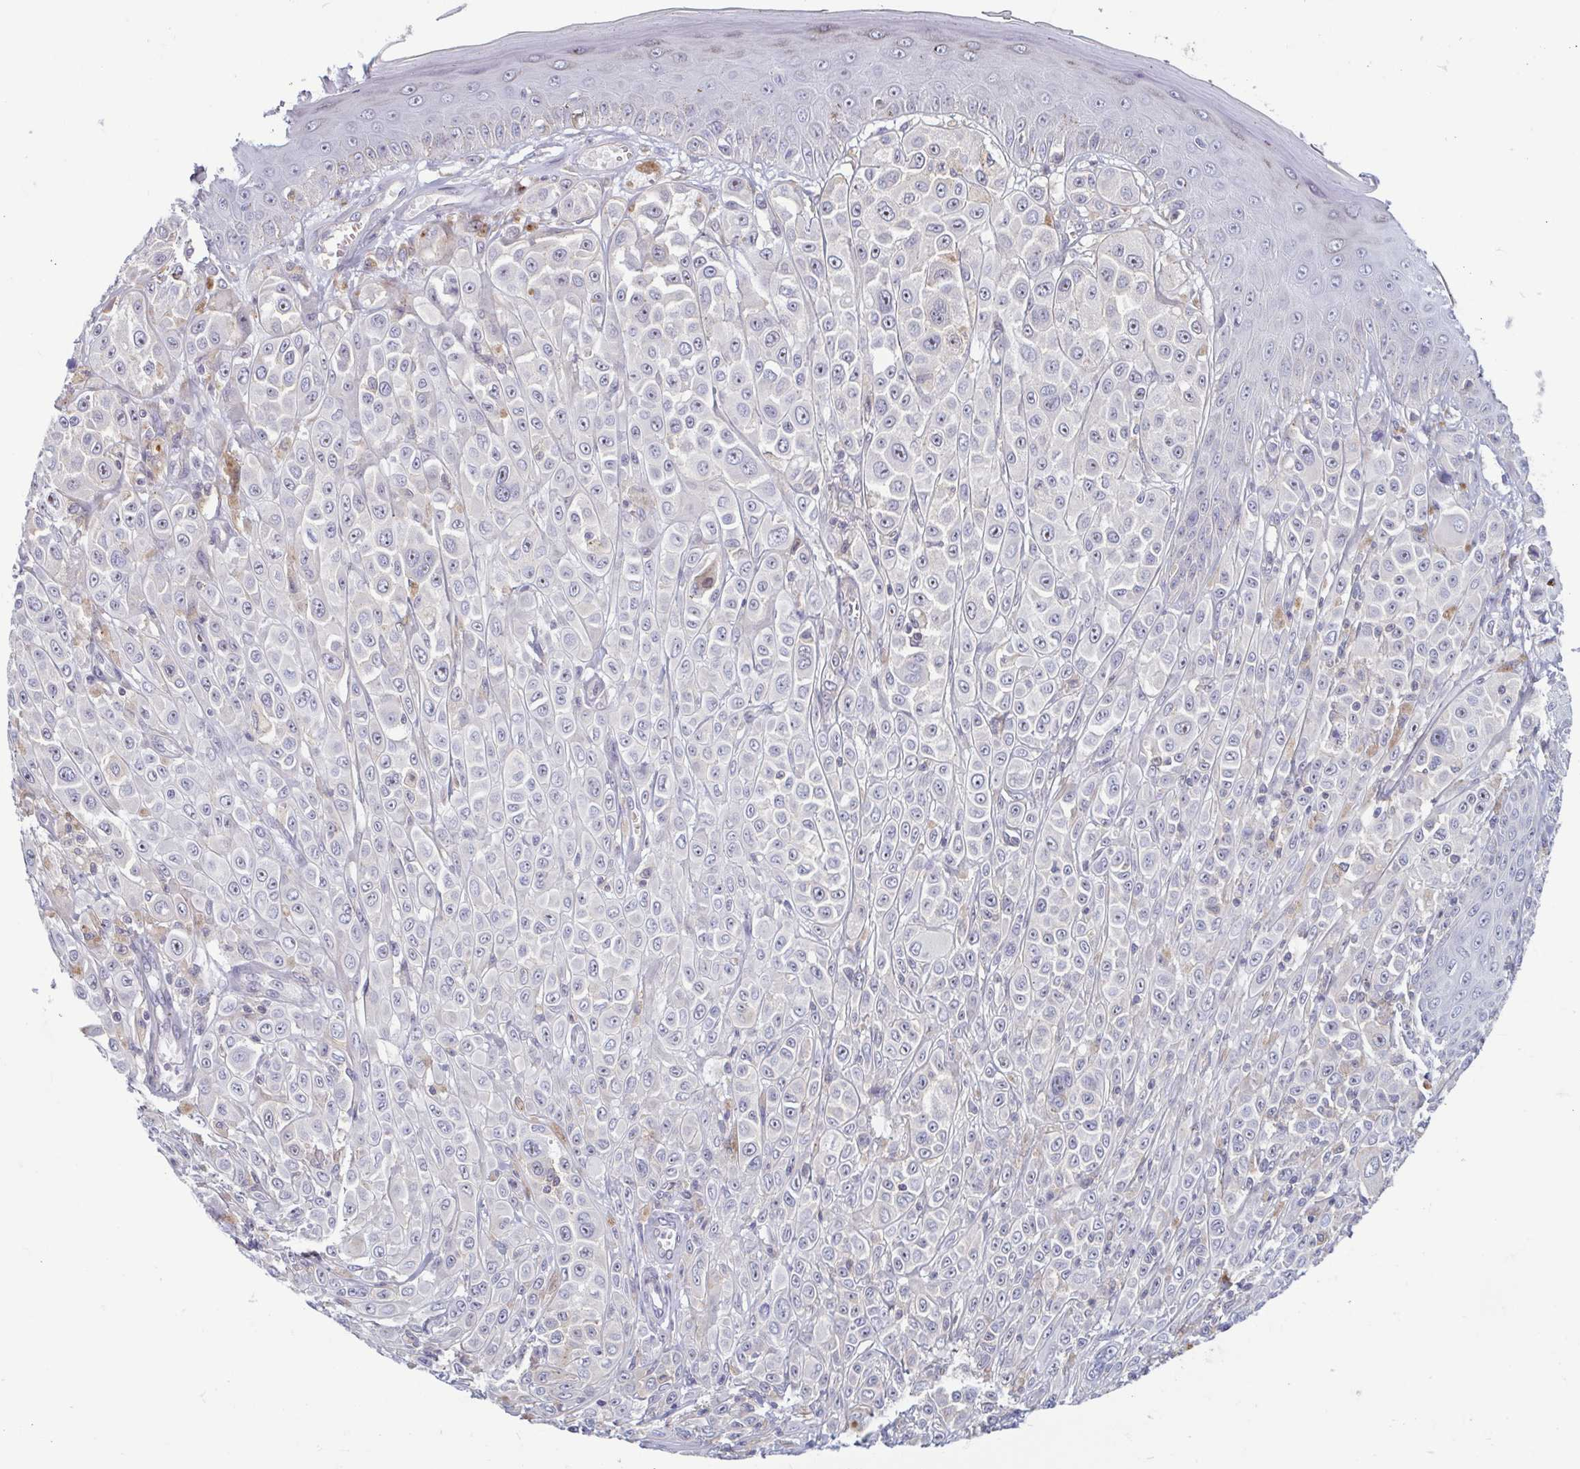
{"staining": {"intensity": "negative", "quantity": "none", "location": "none"}, "tissue": "melanoma", "cell_type": "Tumor cells", "image_type": "cancer", "snomed": [{"axis": "morphology", "description": "Malignant melanoma, NOS"}, {"axis": "topography", "description": "Skin"}], "caption": "Immunohistochemical staining of malignant melanoma displays no significant positivity in tumor cells.", "gene": "LRRC38", "patient": {"sex": "male", "age": 67}}